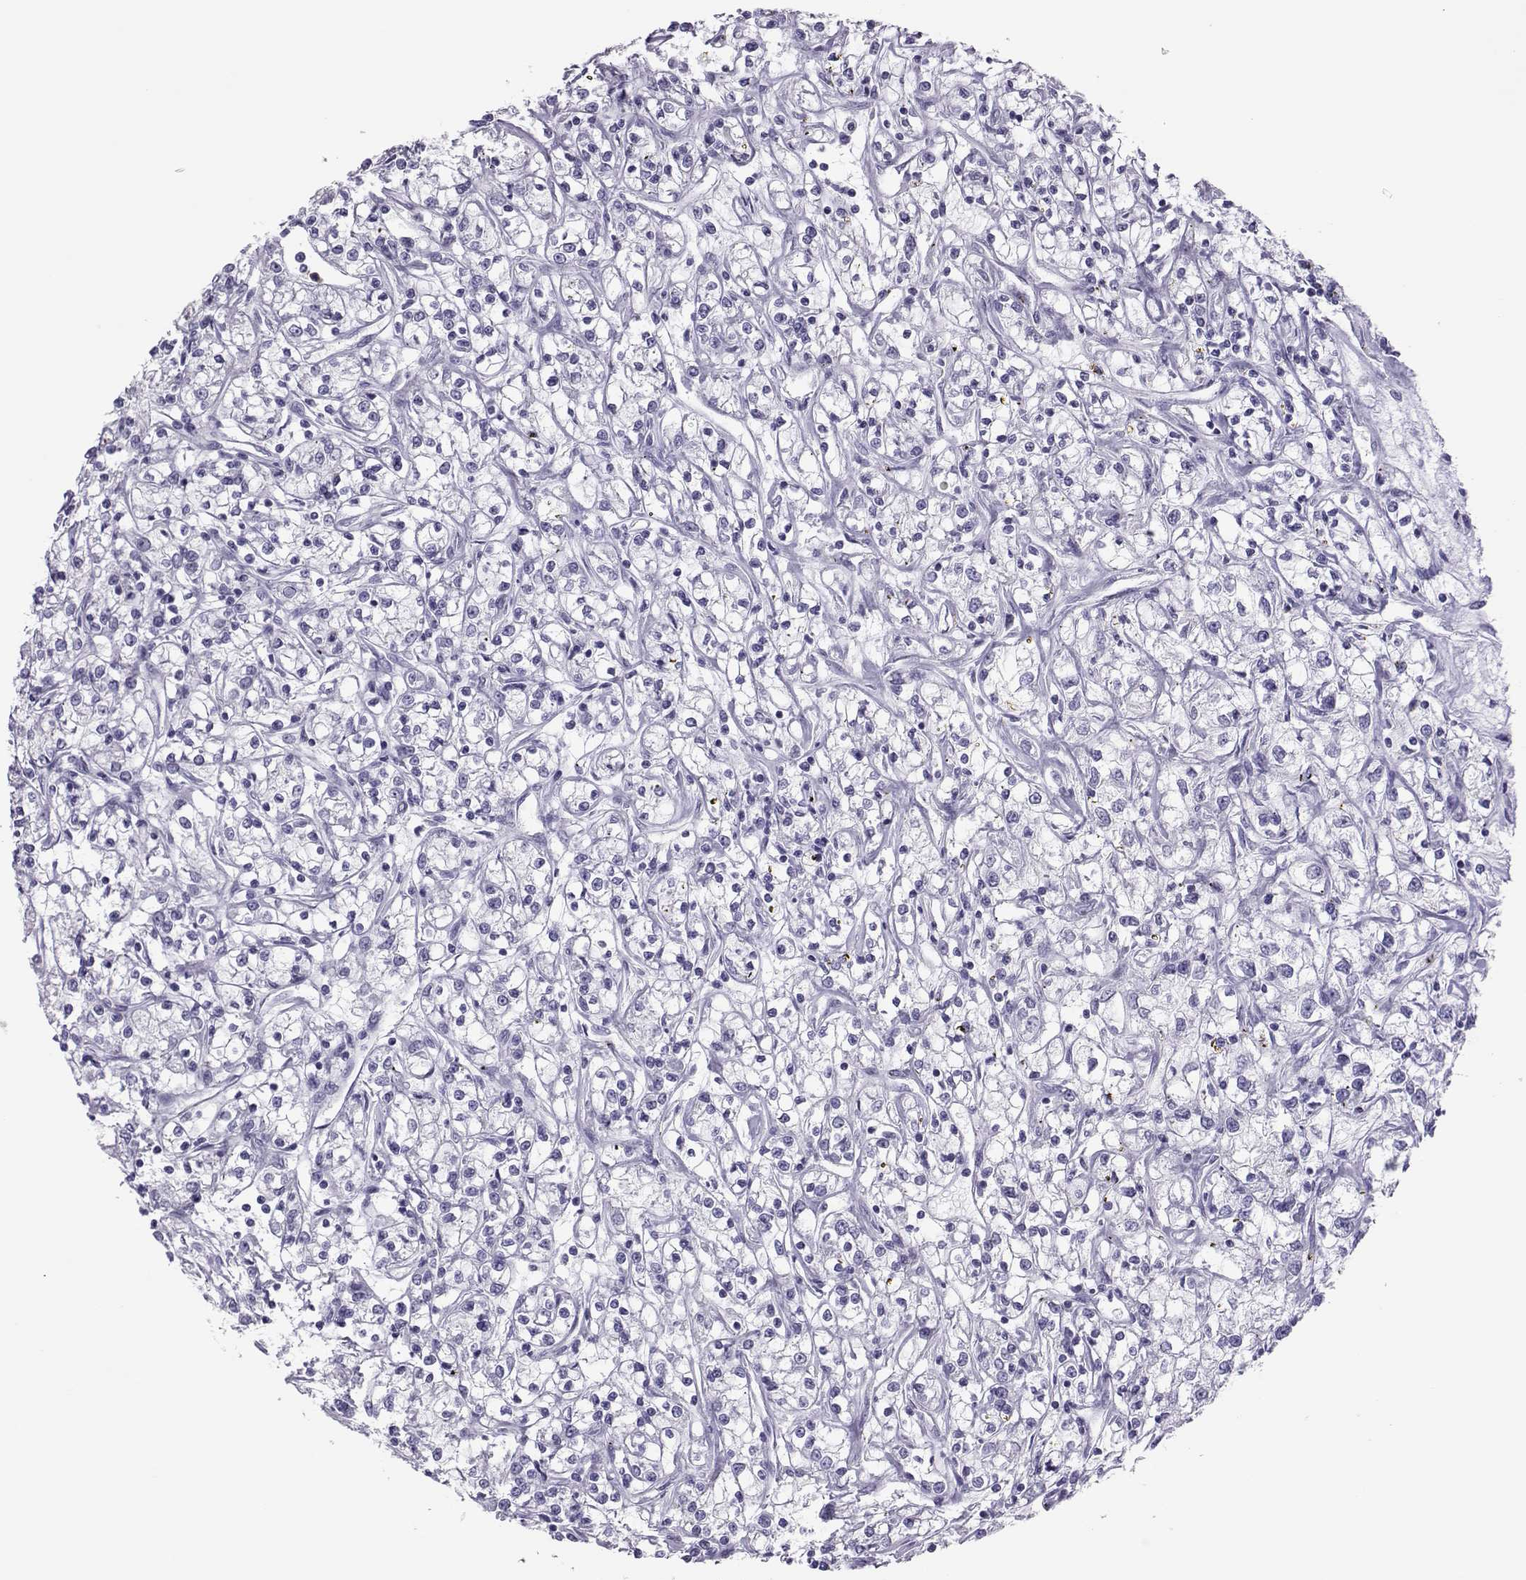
{"staining": {"intensity": "negative", "quantity": "none", "location": "none"}, "tissue": "renal cancer", "cell_type": "Tumor cells", "image_type": "cancer", "snomed": [{"axis": "morphology", "description": "Adenocarcinoma, NOS"}, {"axis": "topography", "description": "Kidney"}], "caption": "A photomicrograph of renal cancer (adenocarcinoma) stained for a protein reveals no brown staining in tumor cells.", "gene": "TRPM7", "patient": {"sex": "female", "age": 59}}